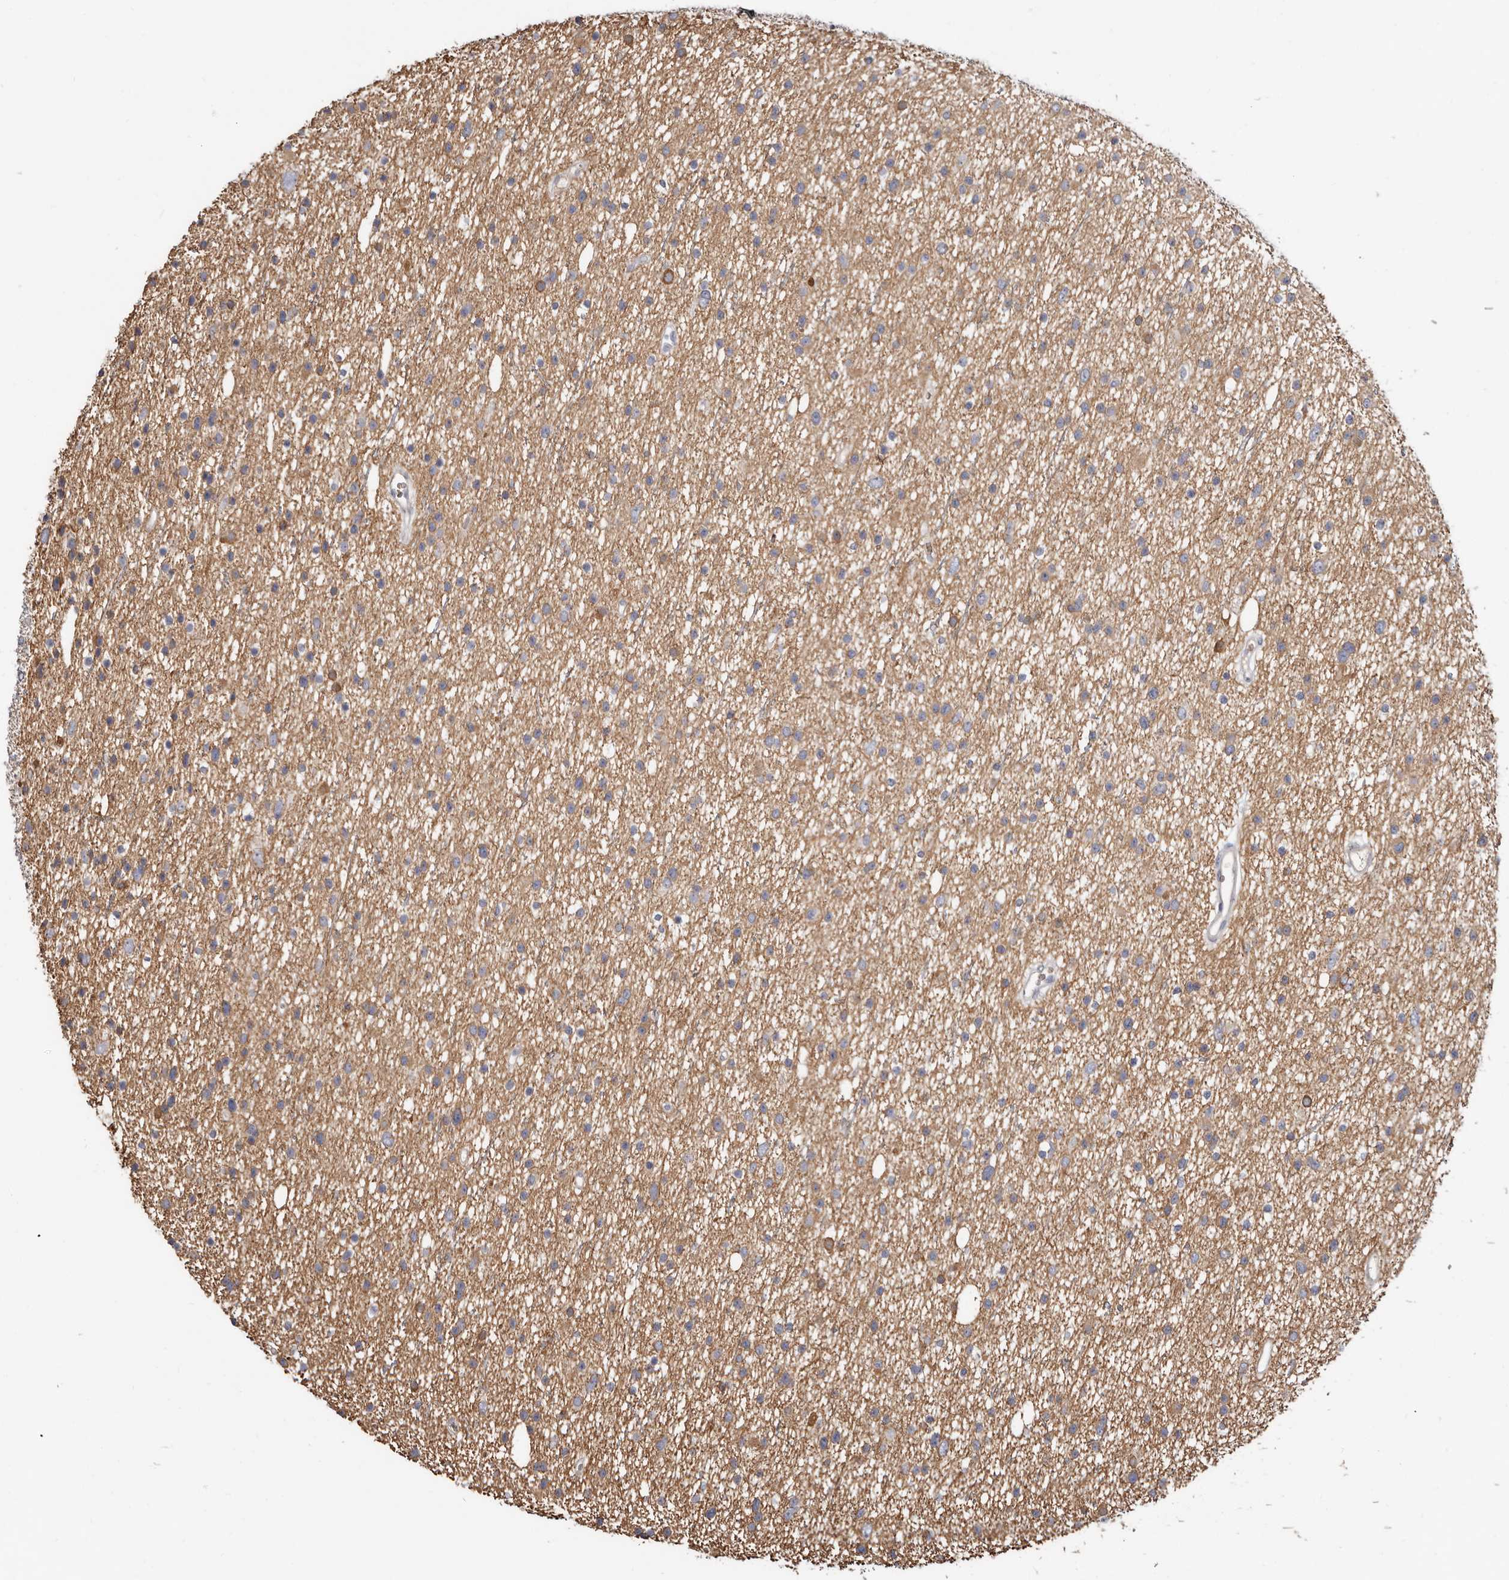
{"staining": {"intensity": "weak", "quantity": "25%-75%", "location": "cytoplasmic/membranous"}, "tissue": "glioma", "cell_type": "Tumor cells", "image_type": "cancer", "snomed": [{"axis": "morphology", "description": "Glioma, malignant, Low grade"}, {"axis": "topography", "description": "Cerebral cortex"}], "caption": "A low amount of weak cytoplasmic/membranous staining is present in approximately 25%-75% of tumor cells in glioma tissue.", "gene": "SPTA1", "patient": {"sex": "female", "age": 39}}